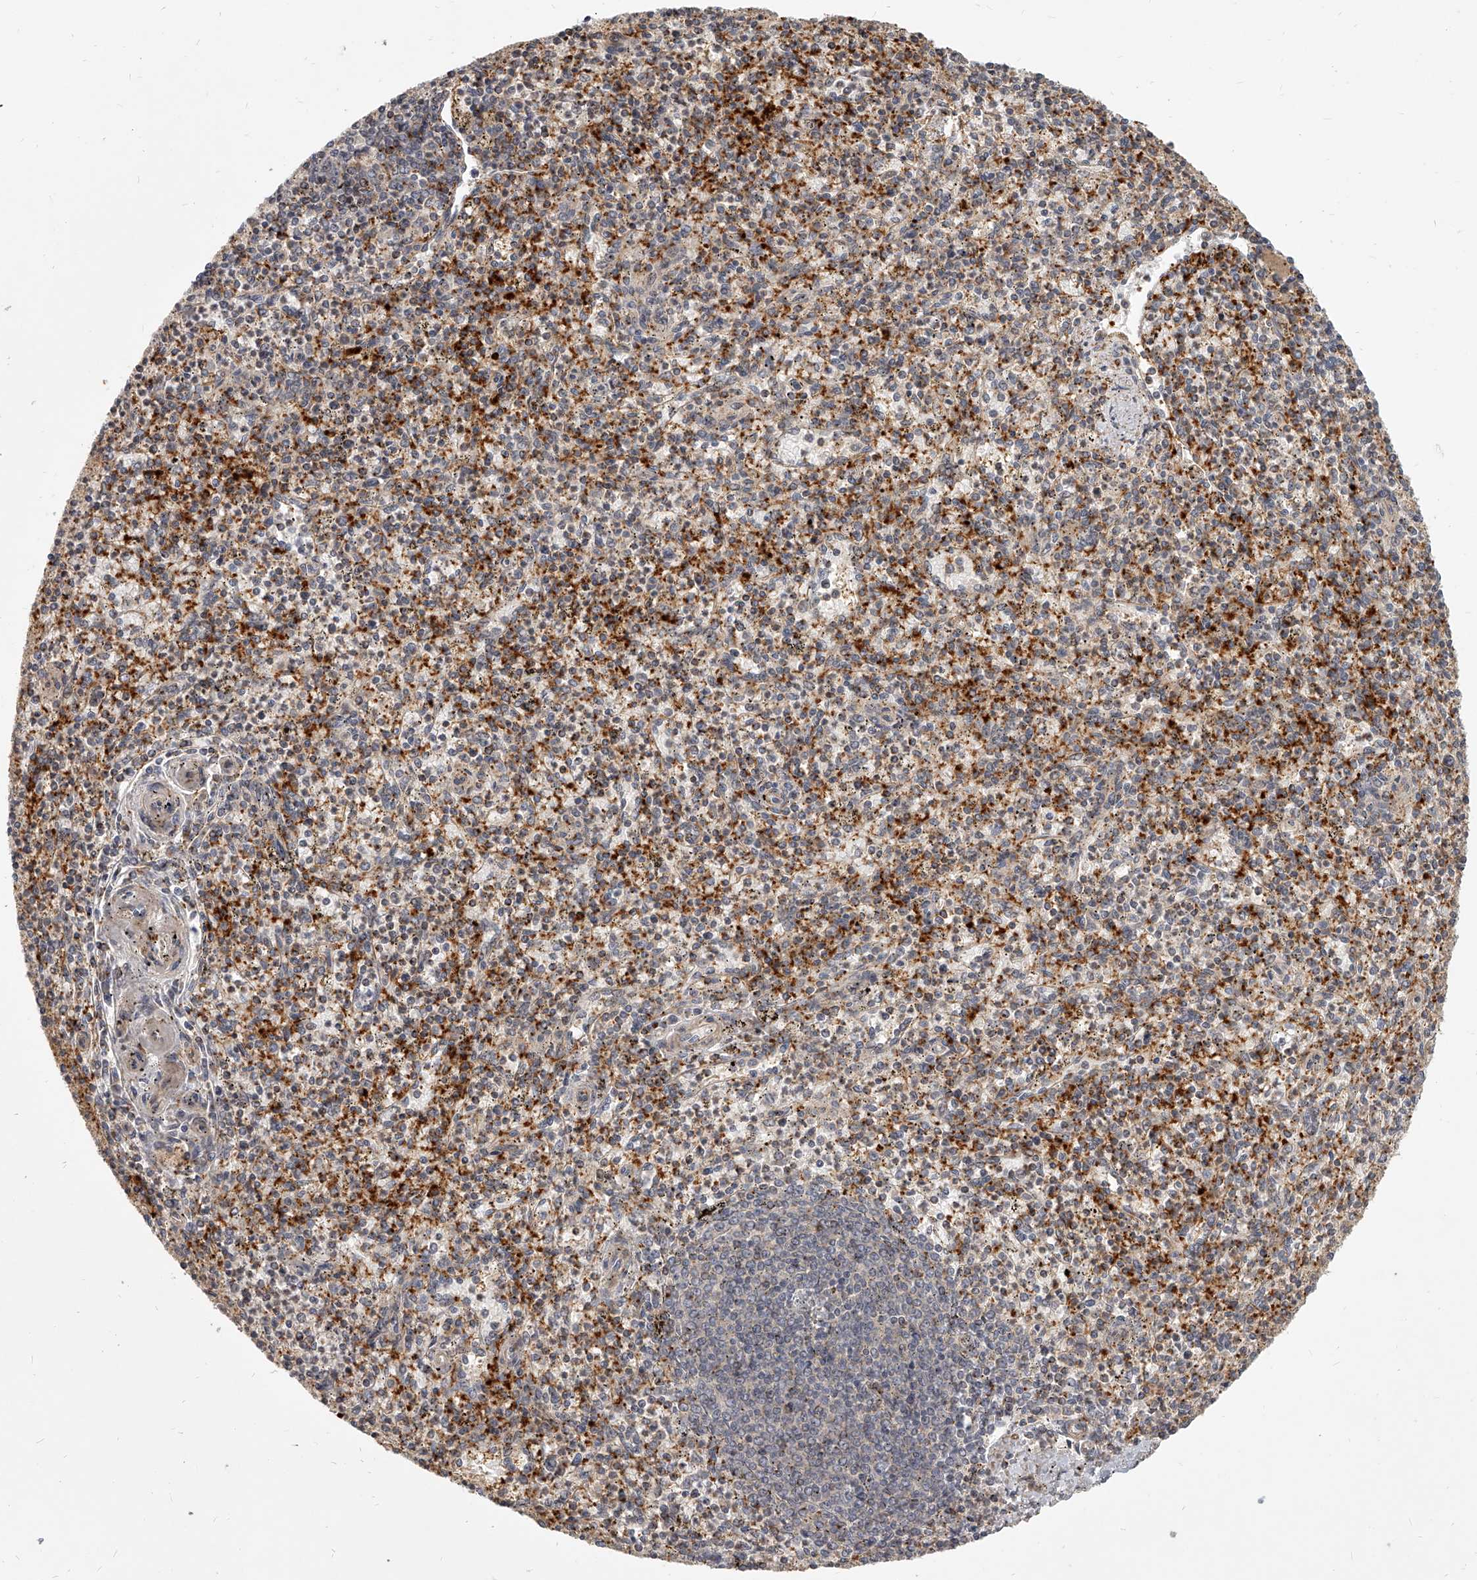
{"staining": {"intensity": "weak", "quantity": "<25%", "location": "cytoplasmic/membranous"}, "tissue": "spleen", "cell_type": "Cells in red pulp", "image_type": "normal", "snomed": [{"axis": "morphology", "description": "Normal tissue, NOS"}, {"axis": "topography", "description": "Spleen"}], "caption": "This histopathology image is of unremarkable spleen stained with IHC to label a protein in brown with the nuclei are counter-stained blue. There is no expression in cells in red pulp. The staining was performed using DAB to visualize the protein expression in brown, while the nuclei were stained in blue with hematoxylin (Magnification: 20x).", "gene": "SLC37A1", "patient": {"sex": "male", "age": 72}}